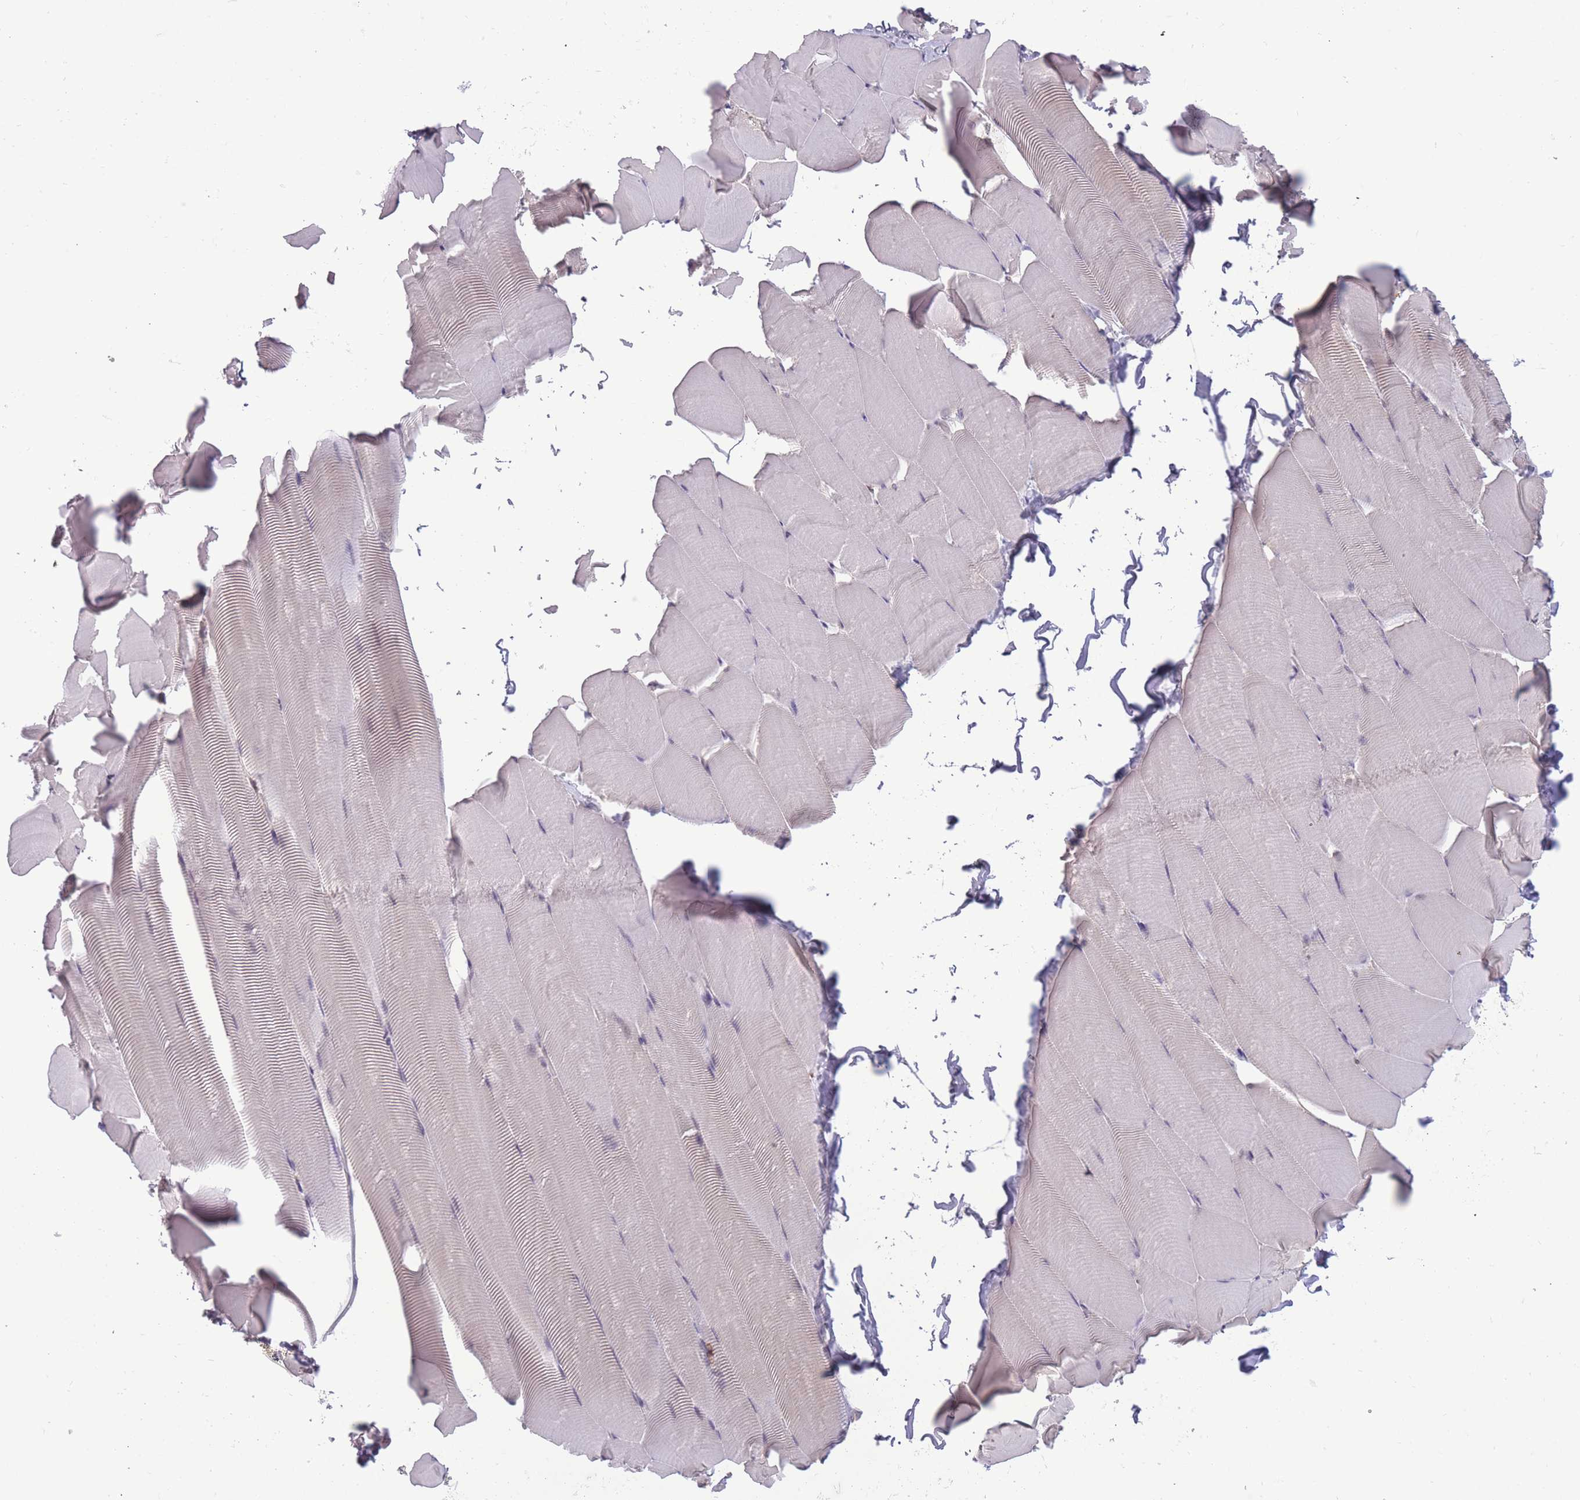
{"staining": {"intensity": "negative", "quantity": "none", "location": "none"}, "tissue": "skeletal muscle", "cell_type": "Myocytes", "image_type": "normal", "snomed": [{"axis": "morphology", "description": "Normal tissue, NOS"}, {"axis": "topography", "description": "Skeletal muscle"}], "caption": "The photomicrograph demonstrates no significant staining in myocytes of skeletal muscle. (Immunohistochemistry (ihc), brightfield microscopy, high magnification).", "gene": "TMEM121", "patient": {"sex": "male", "age": 25}}